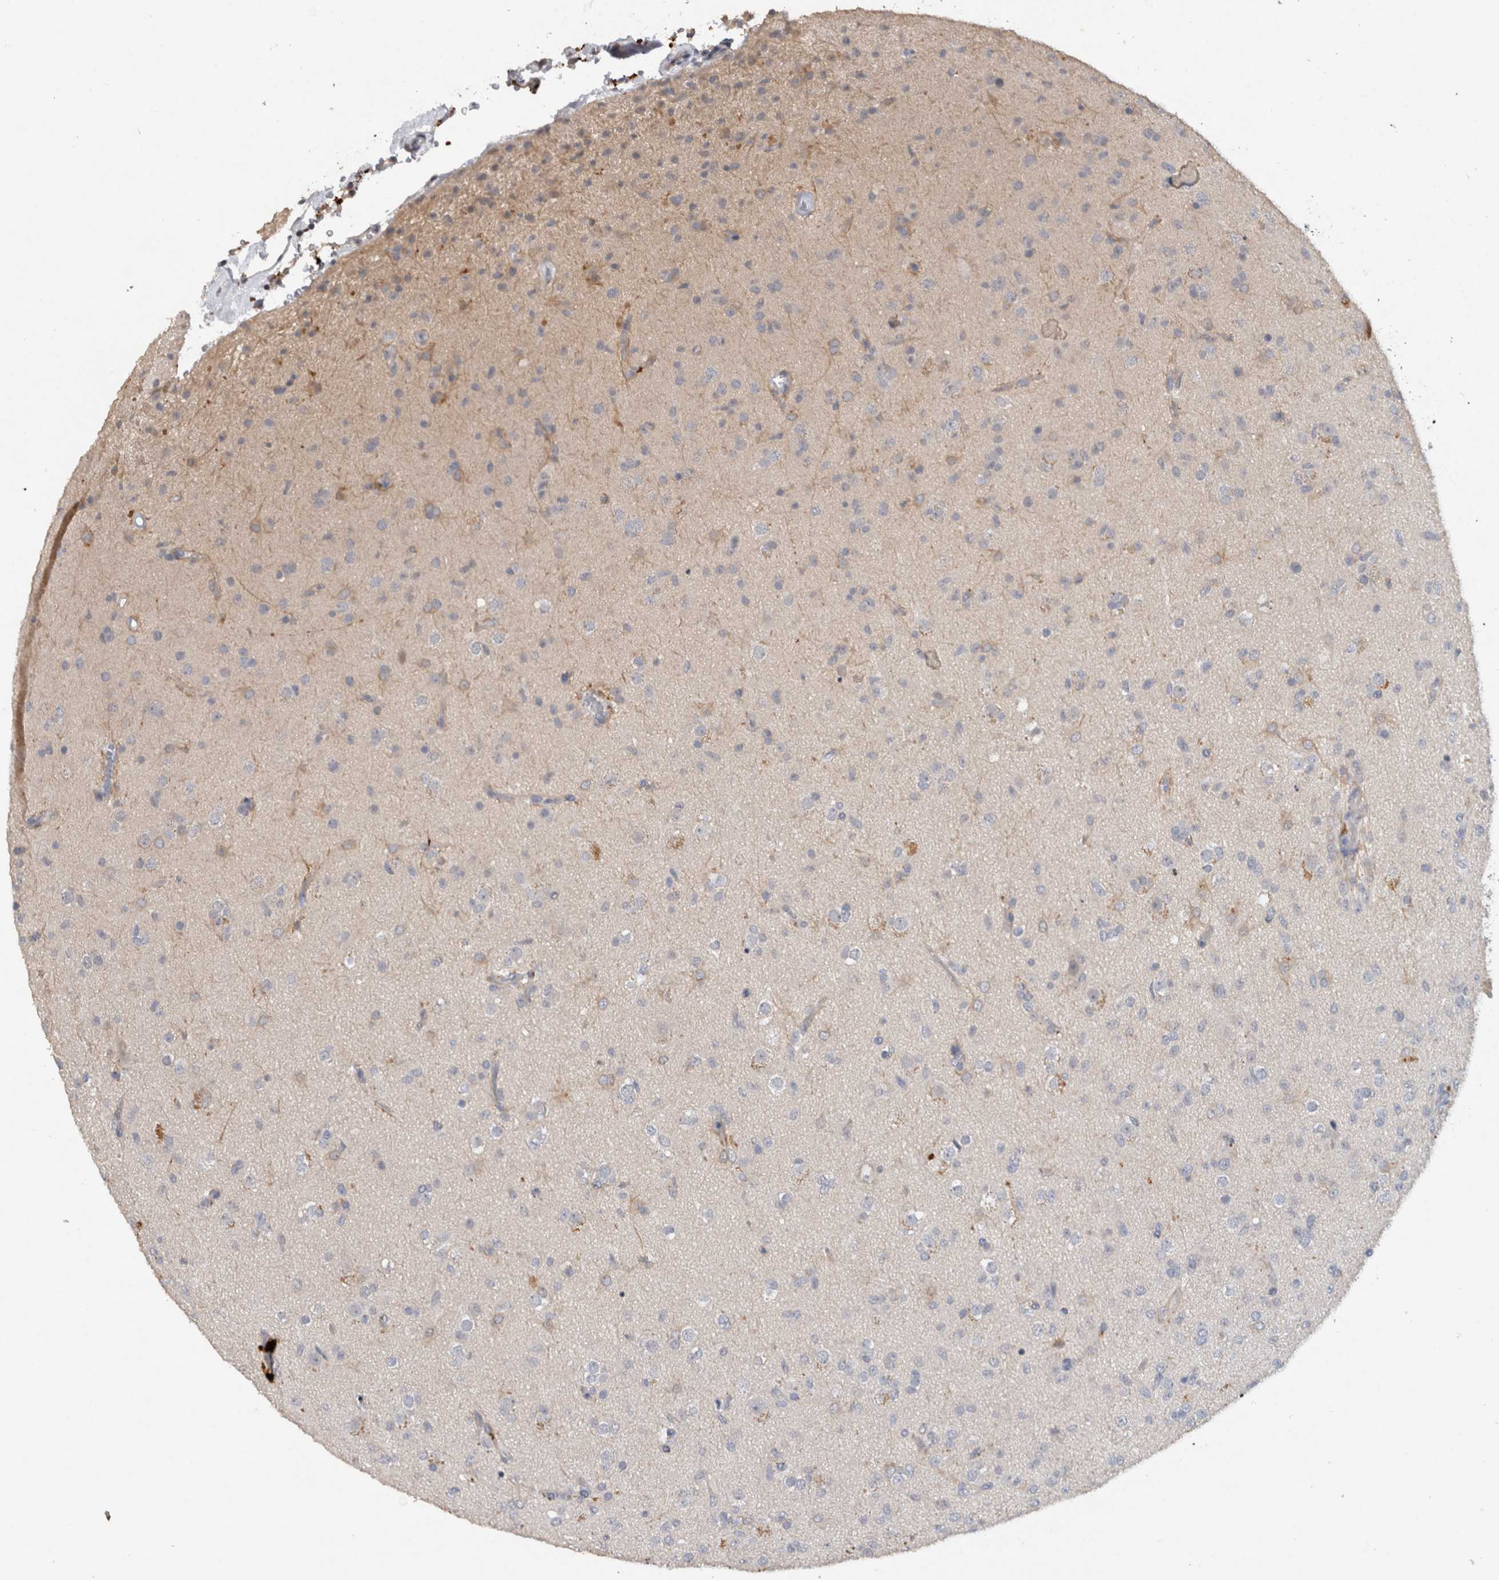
{"staining": {"intensity": "weak", "quantity": "<25%", "location": "cytoplasmic/membranous"}, "tissue": "glioma", "cell_type": "Tumor cells", "image_type": "cancer", "snomed": [{"axis": "morphology", "description": "Glioma, malignant, Low grade"}, {"axis": "topography", "description": "Brain"}], "caption": "High power microscopy image of an immunohistochemistry (IHC) micrograph of malignant glioma (low-grade), revealing no significant positivity in tumor cells. (Stains: DAB IHC with hematoxylin counter stain, Microscopy: brightfield microscopy at high magnification).", "gene": "HEXD", "patient": {"sex": "male", "age": 65}}